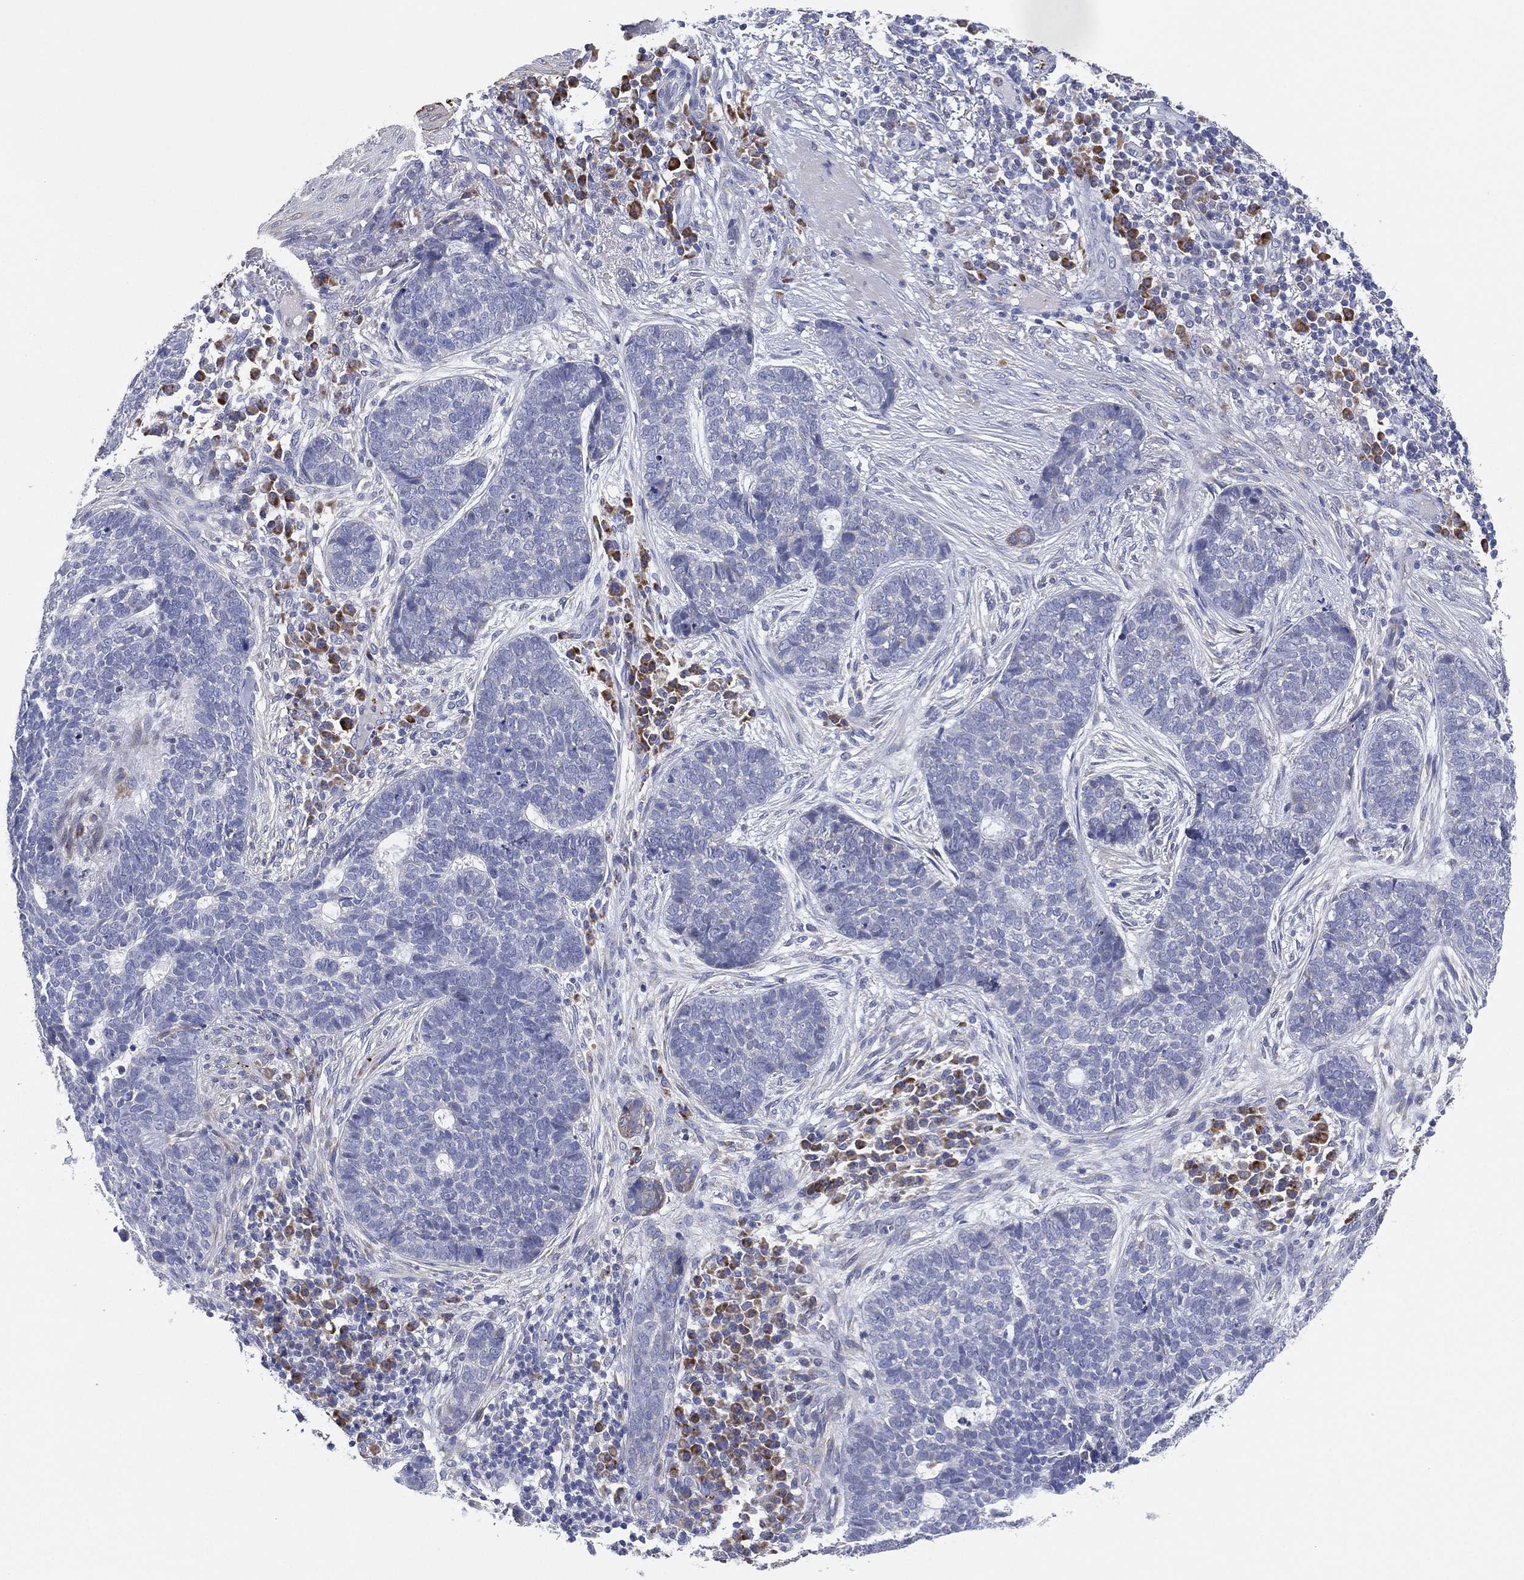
{"staining": {"intensity": "negative", "quantity": "none", "location": "none"}, "tissue": "skin cancer", "cell_type": "Tumor cells", "image_type": "cancer", "snomed": [{"axis": "morphology", "description": "Basal cell carcinoma"}, {"axis": "topography", "description": "Skin"}], "caption": "Immunohistochemical staining of human basal cell carcinoma (skin) displays no significant expression in tumor cells.", "gene": "TMEM40", "patient": {"sex": "female", "age": 69}}